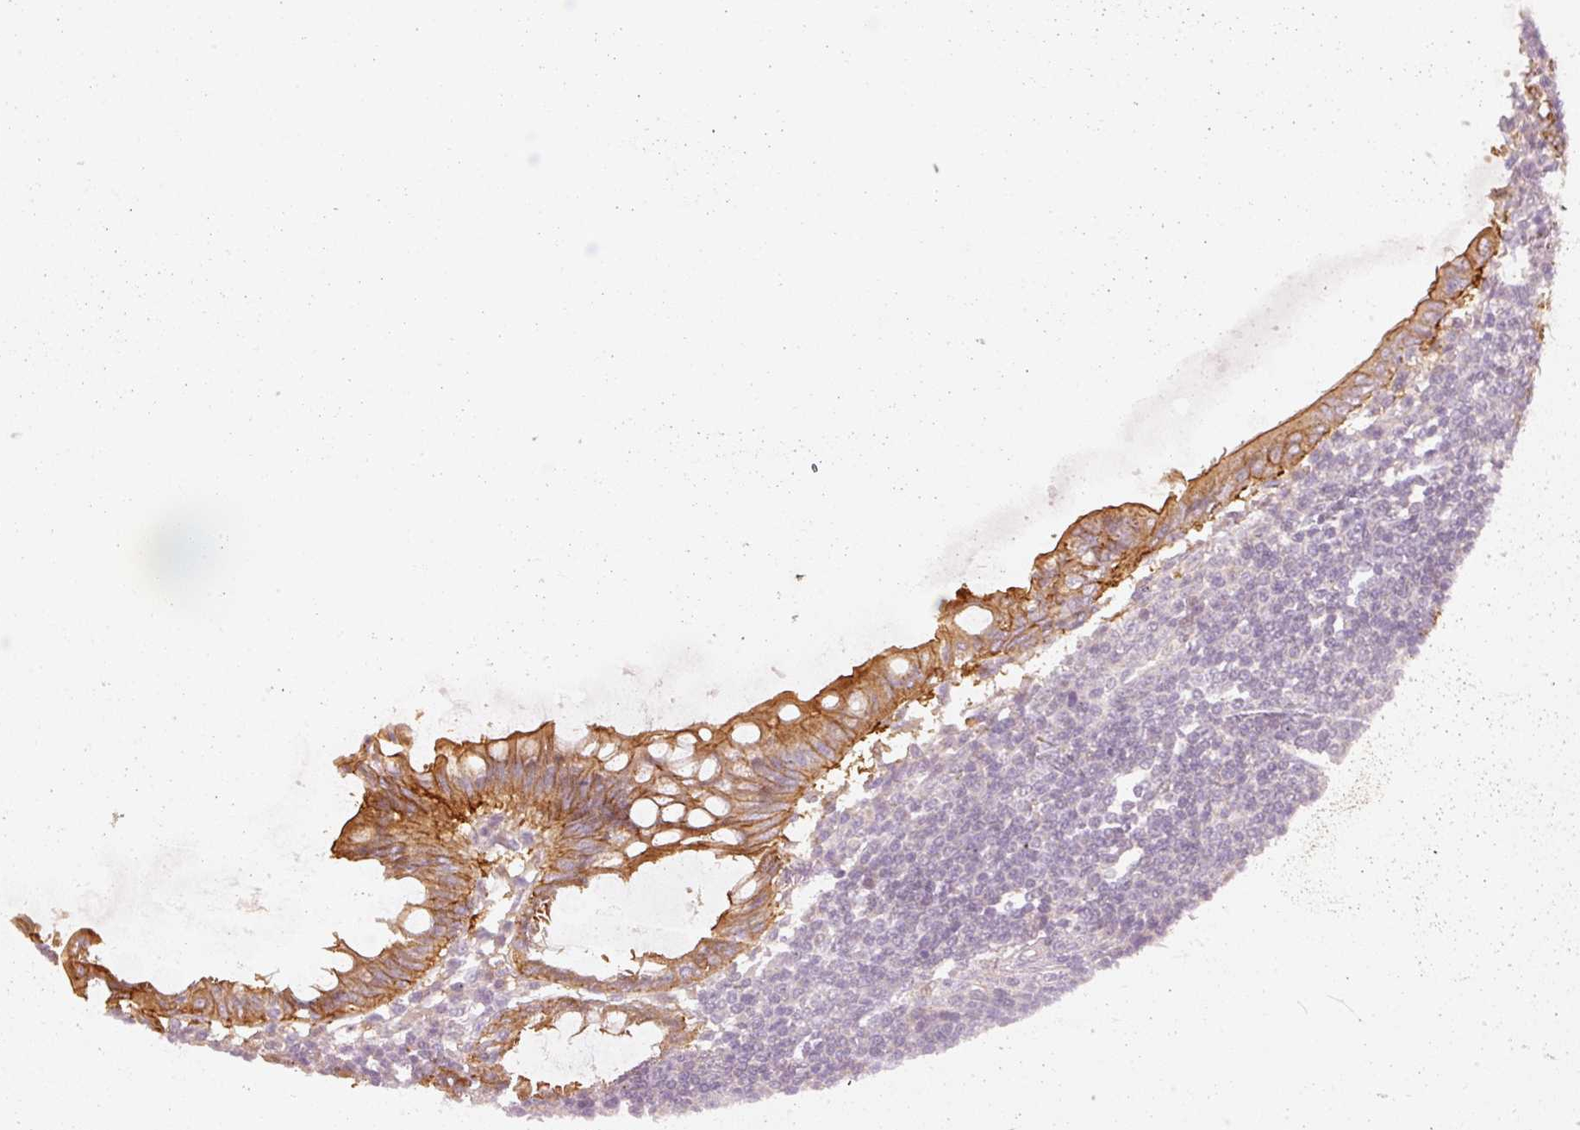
{"staining": {"intensity": "strong", "quantity": ">75%", "location": "cytoplasmic/membranous"}, "tissue": "appendix", "cell_type": "Glandular cells", "image_type": "normal", "snomed": [{"axis": "morphology", "description": "Normal tissue, NOS"}, {"axis": "topography", "description": "Appendix"}], "caption": "A brown stain labels strong cytoplasmic/membranous positivity of a protein in glandular cells of unremarkable appendix.", "gene": "DAPP1", "patient": {"sex": "male", "age": 83}}